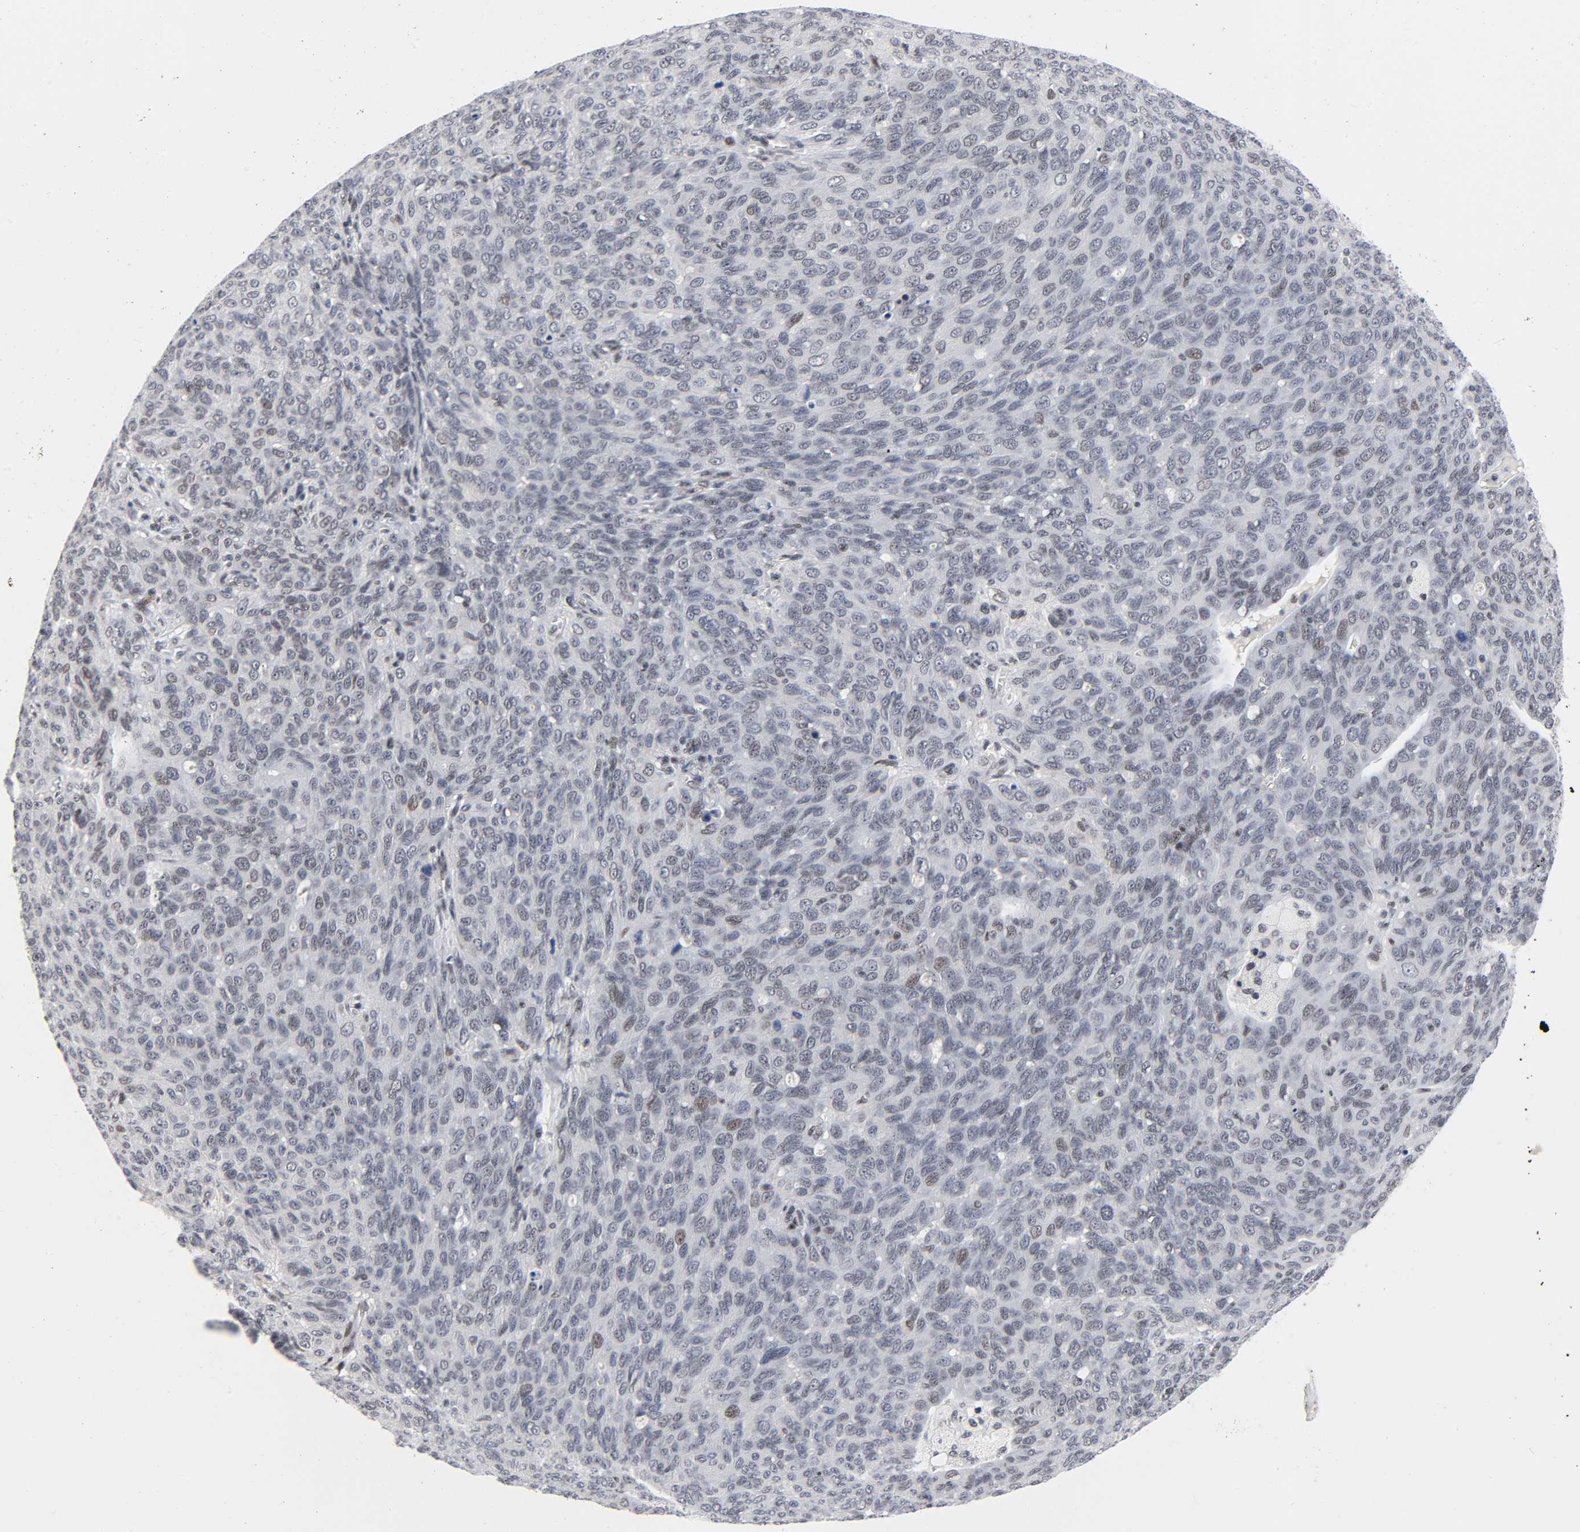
{"staining": {"intensity": "weak", "quantity": "25%-75%", "location": "nuclear"}, "tissue": "ovarian cancer", "cell_type": "Tumor cells", "image_type": "cancer", "snomed": [{"axis": "morphology", "description": "Carcinoma, endometroid"}, {"axis": "topography", "description": "Ovary"}], "caption": "Immunohistochemical staining of ovarian endometroid carcinoma displays weak nuclear protein expression in approximately 25%-75% of tumor cells.", "gene": "DIDO1", "patient": {"sex": "female", "age": 60}}